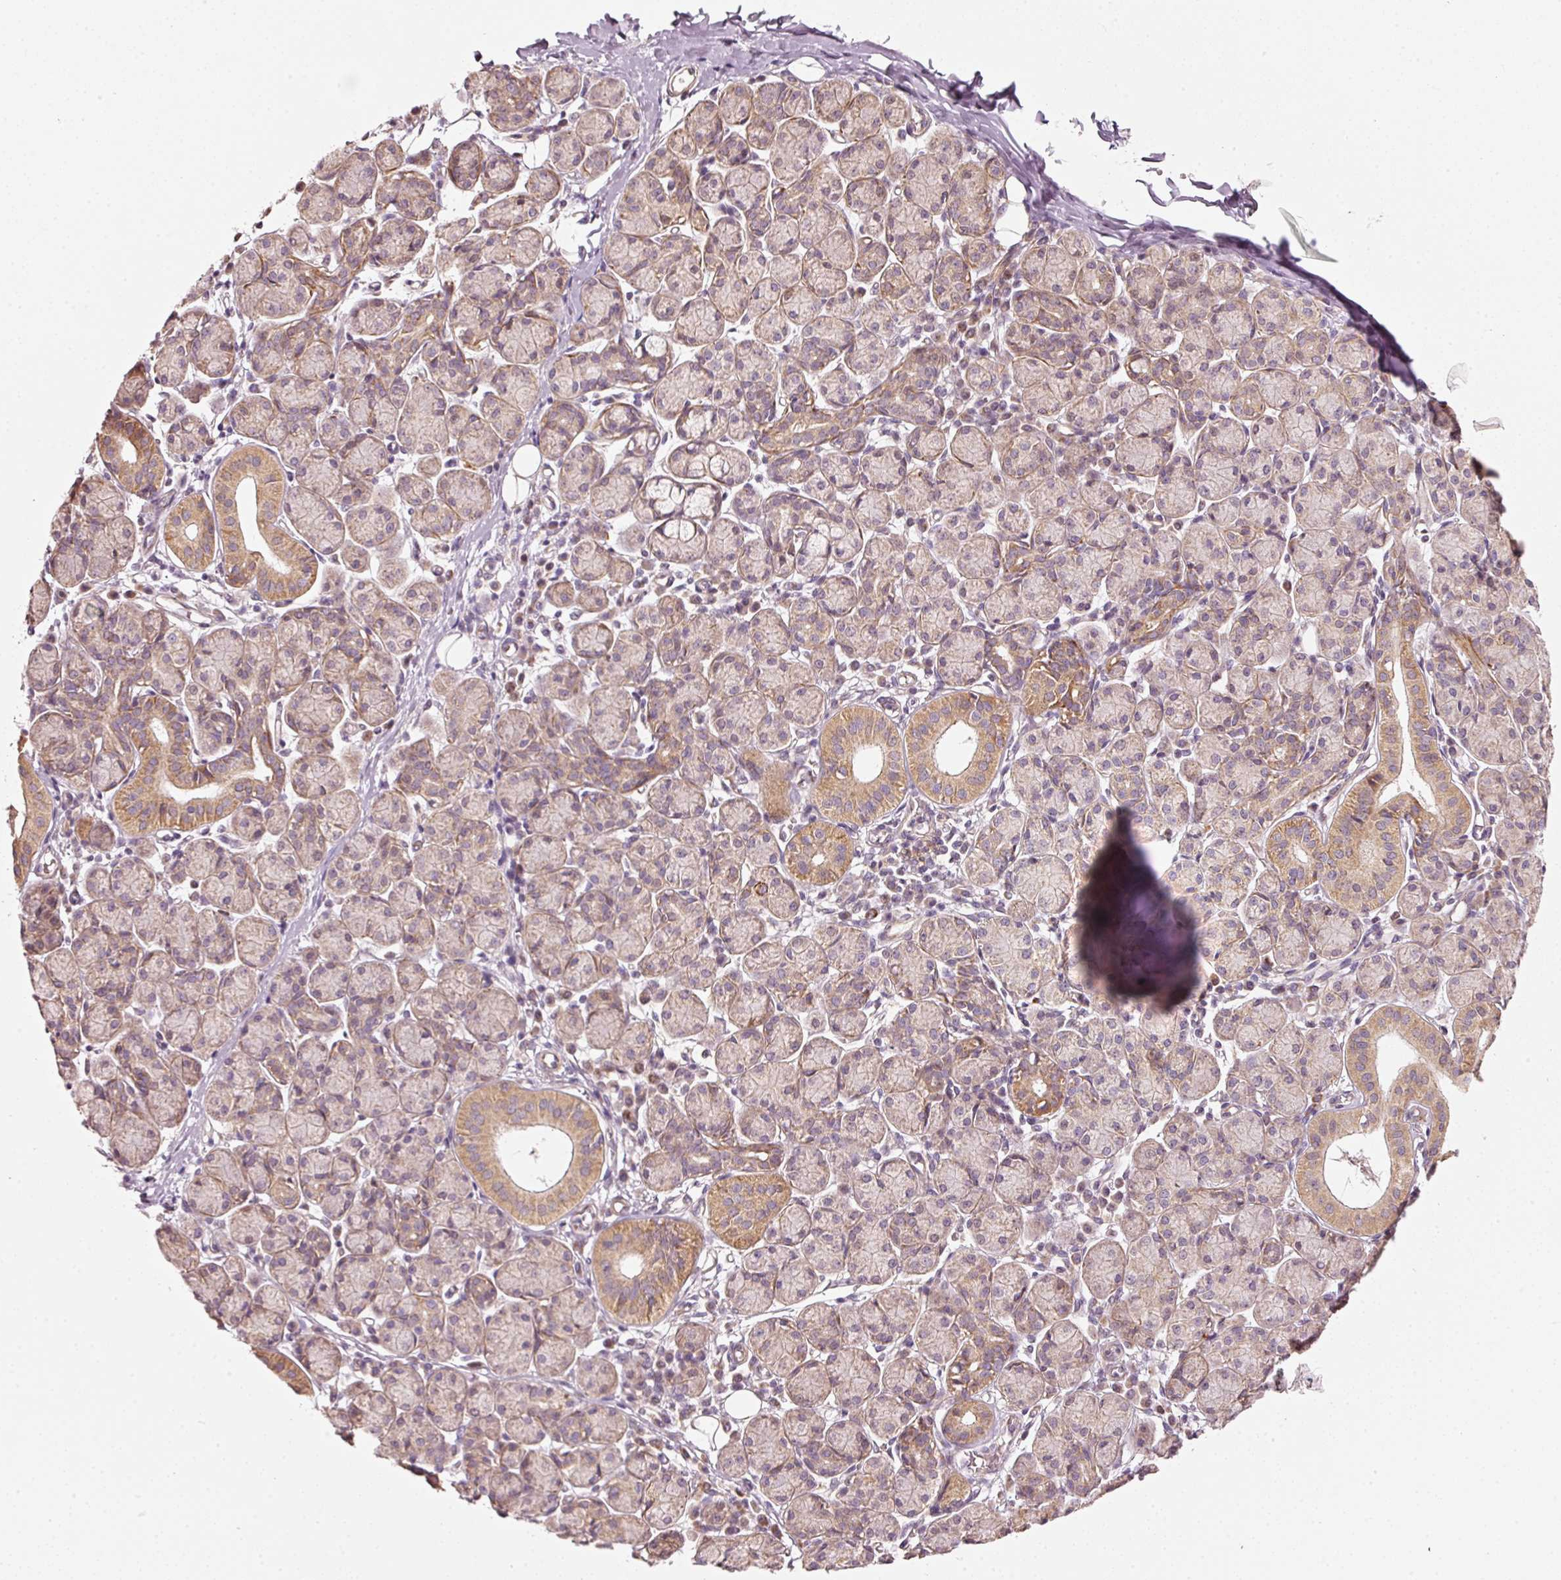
{"staining": {"intensity": "moderate", "quantity": "<25%", "location": "cytoplasmic/membranous"}, "tissue": "salivary gland", "cell_type": "Glandular cells", "image_type": "normal", "snomed": [{"axis": "morphology", "description": "Normal tissue, NOS"}, {"axis": "morphology", "description": "Inflammation, NOS"}, {"axis": "topography", "description": "Lymph node"}, {"axis": "topography", "description": "Salivary gland"}], "caption": "Glandular cells reveal moderate cytoplasmic/membranous positivity in about <25% of cells in unremarkable salivary gland. Nuclei are stained in blue.", "gene": "ARHGAP22", "patient": {"sex": "male", "age": 3}}